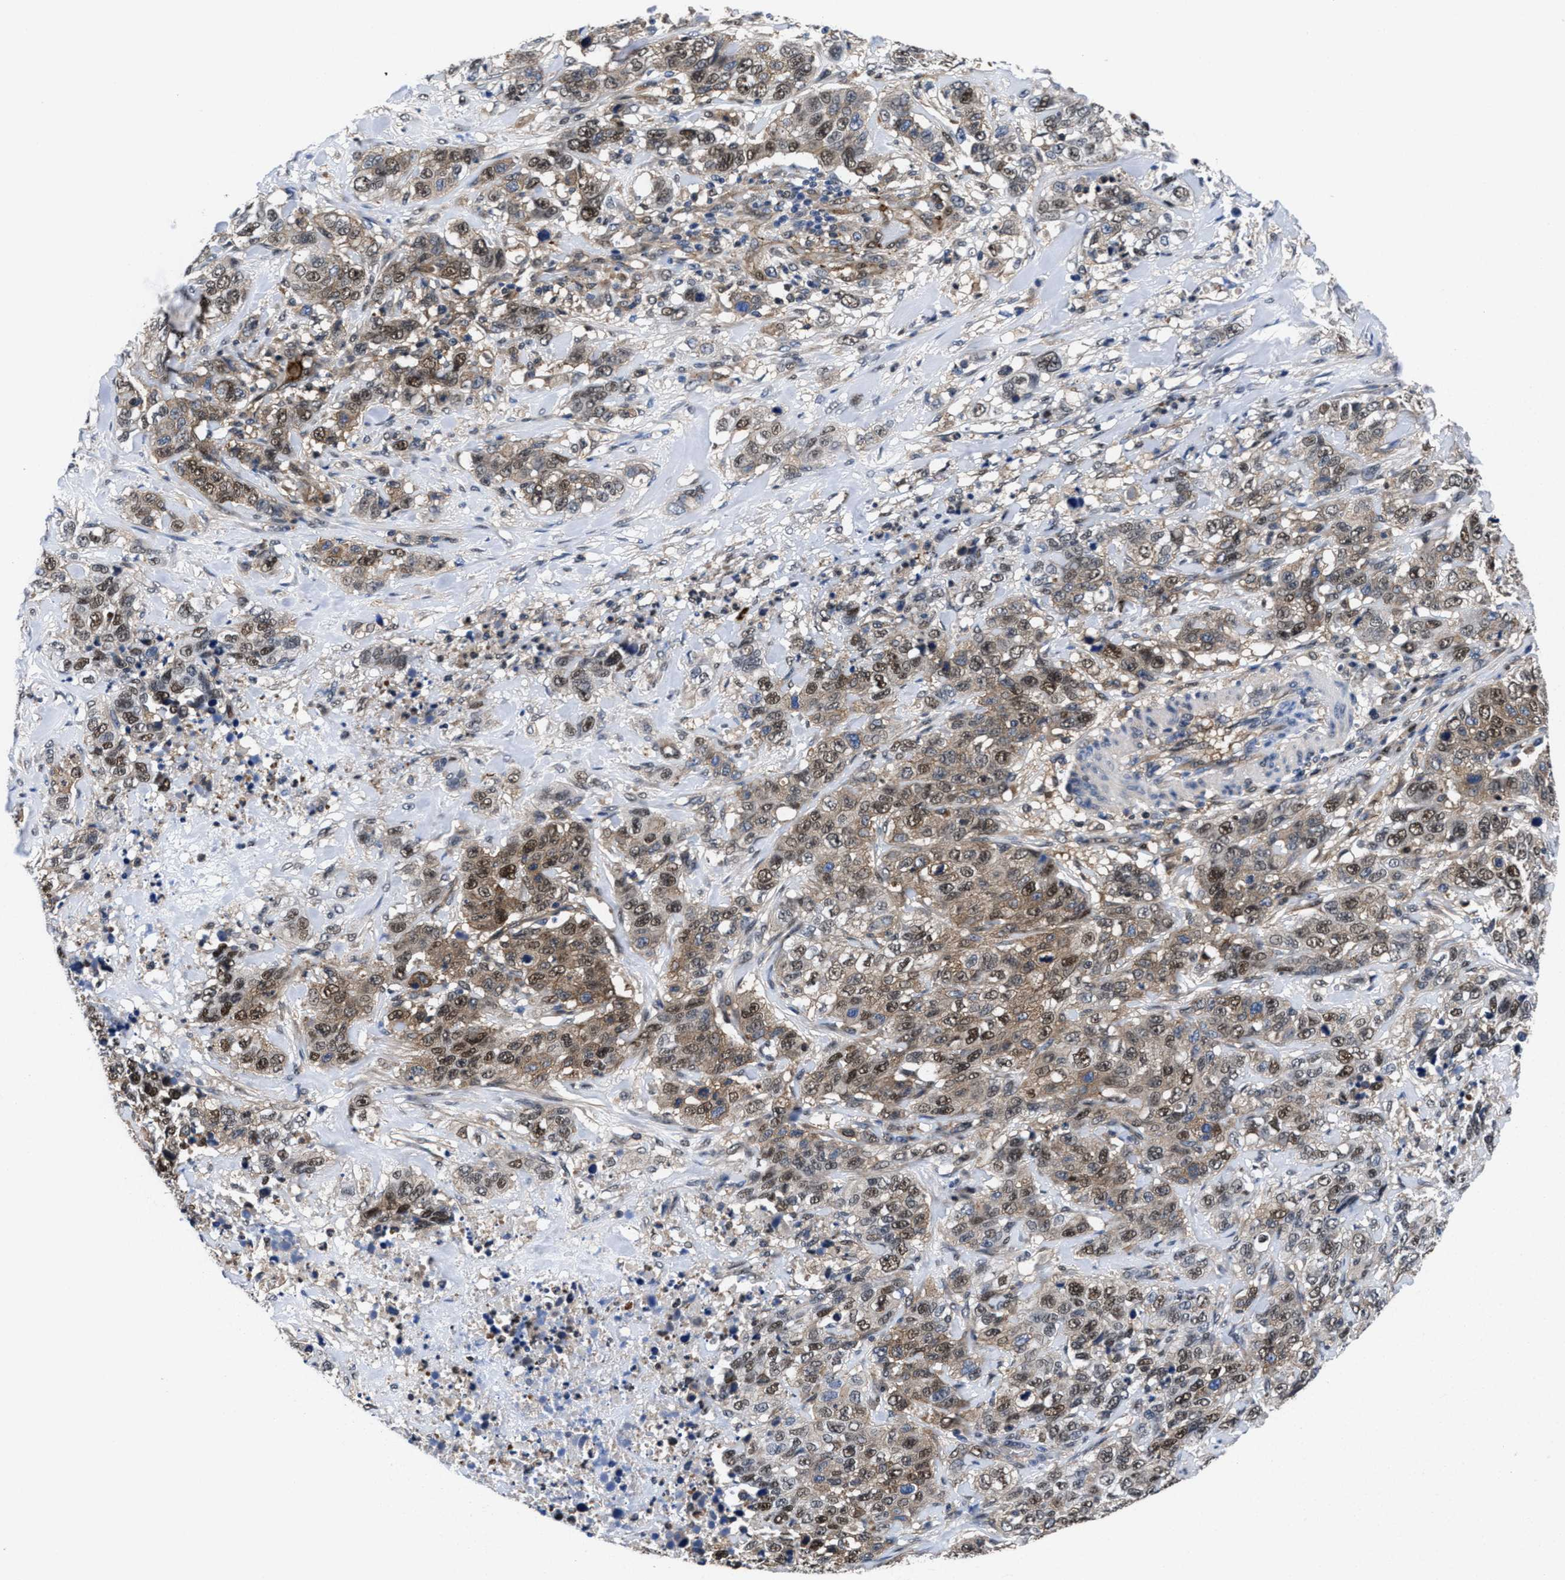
{"staining": {"intensity": "moderate", "quantity": ">75%", "location": "cytoplasmic/membranous,nuclear"}, "tissue": "stomach cancer", "cell_type": "Tumor cells", "image_type": "cancer", "snomed": [{"axis": "morphology", "description": "Adenocarcinoma, NOS"}, {"axis": "topography", "description": "Stomach"}], "caption": "About >75% of tumor cells in stomach cancer (adenocarcinoma) exhibit moderate cytoplasmic/membranous and nuclear protein positivity as visualized by brown immunohistochemical staining.", "gene": "ACLY", "patient": {"sex": "male", "age": 48}}